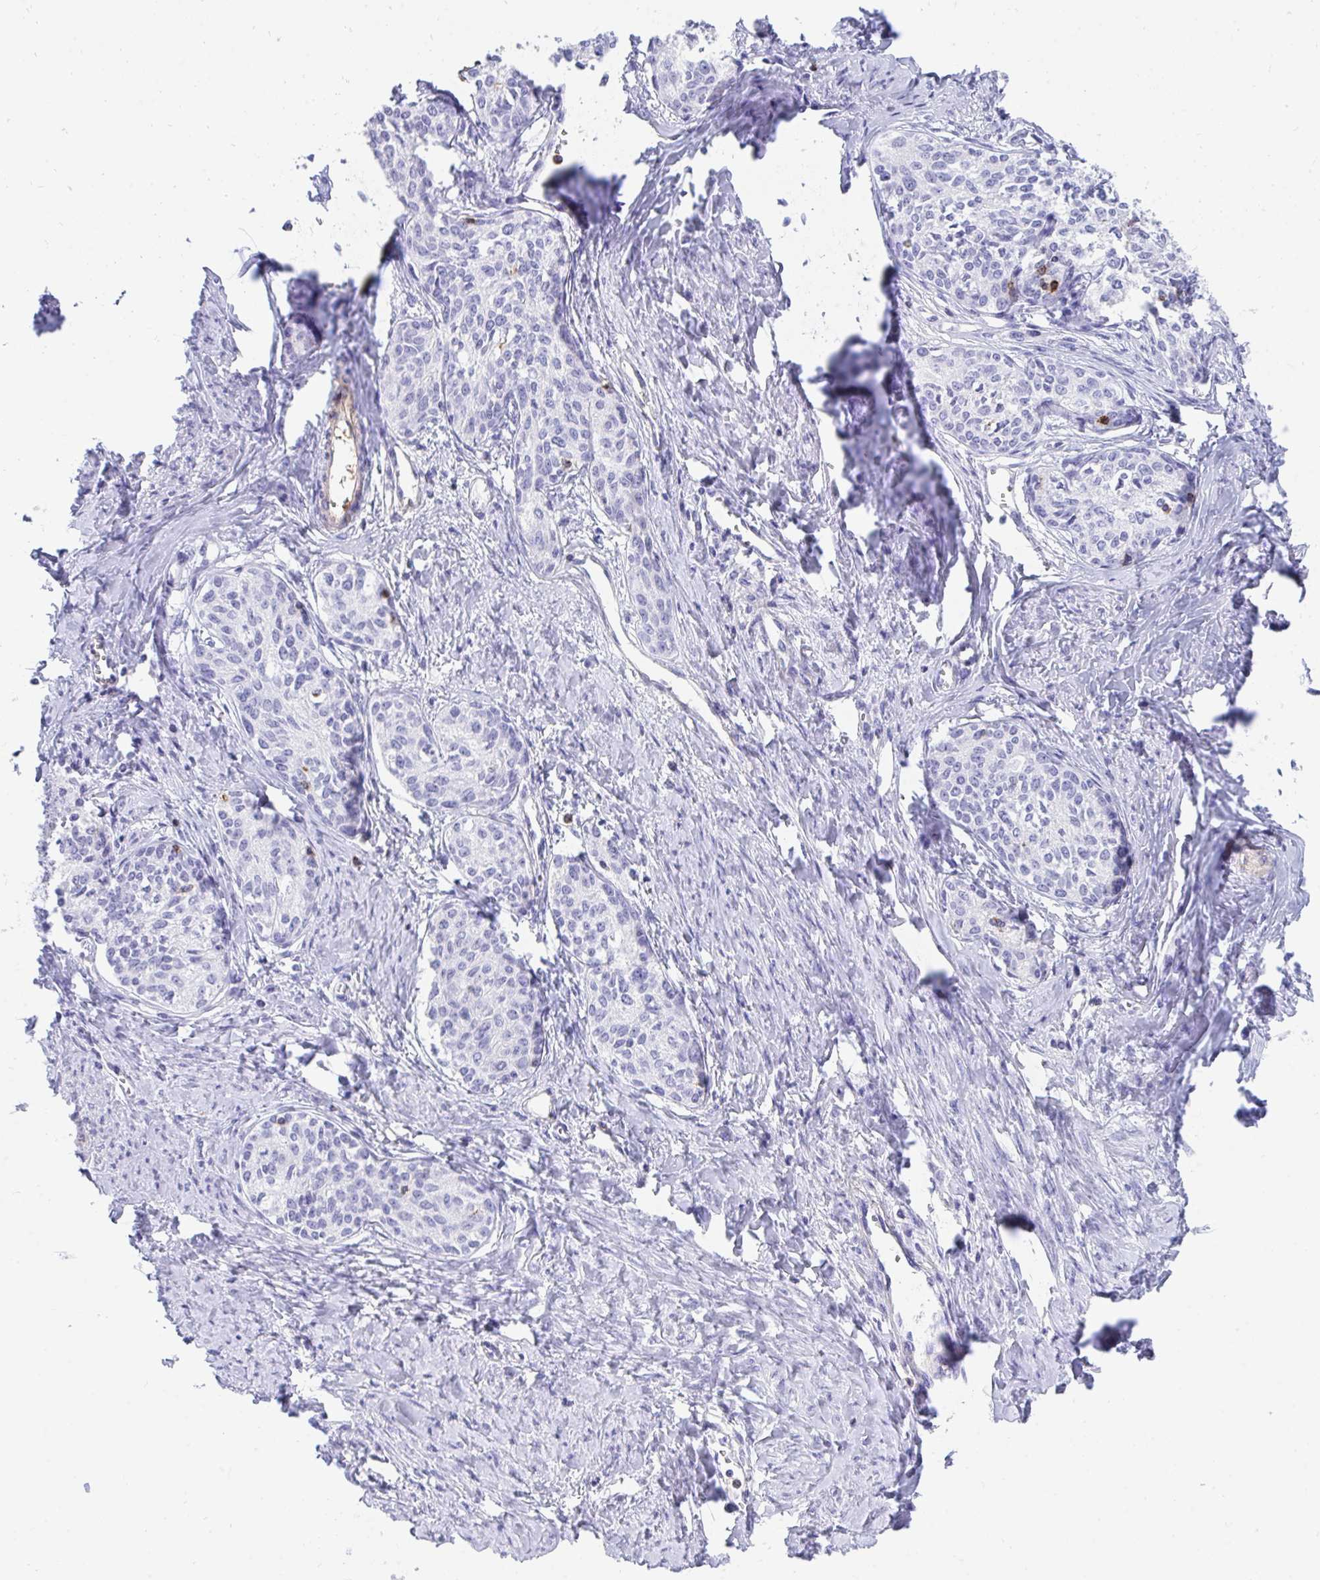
{"staining": {"intensity": "negative", "quantity": "none", "location": "none"}, "tissue": "cervical cancer", "cell_type": "Tumor cells", "image_type": "cancer", "snomed": [{"axis": "morphology", "description": "Squamous cell carcinoma, NOS"}, {"axis": "morphology", "description": "Adenocarcinoma, NOS"}, {"axis": "topography", "description": "Cervix"}], "caption": "IHC of cervical cancer (adenocarcinoma) shows no expression in tumor cells.", "gene": "CD7", "patient": {"sex": "female", "age": 52}}